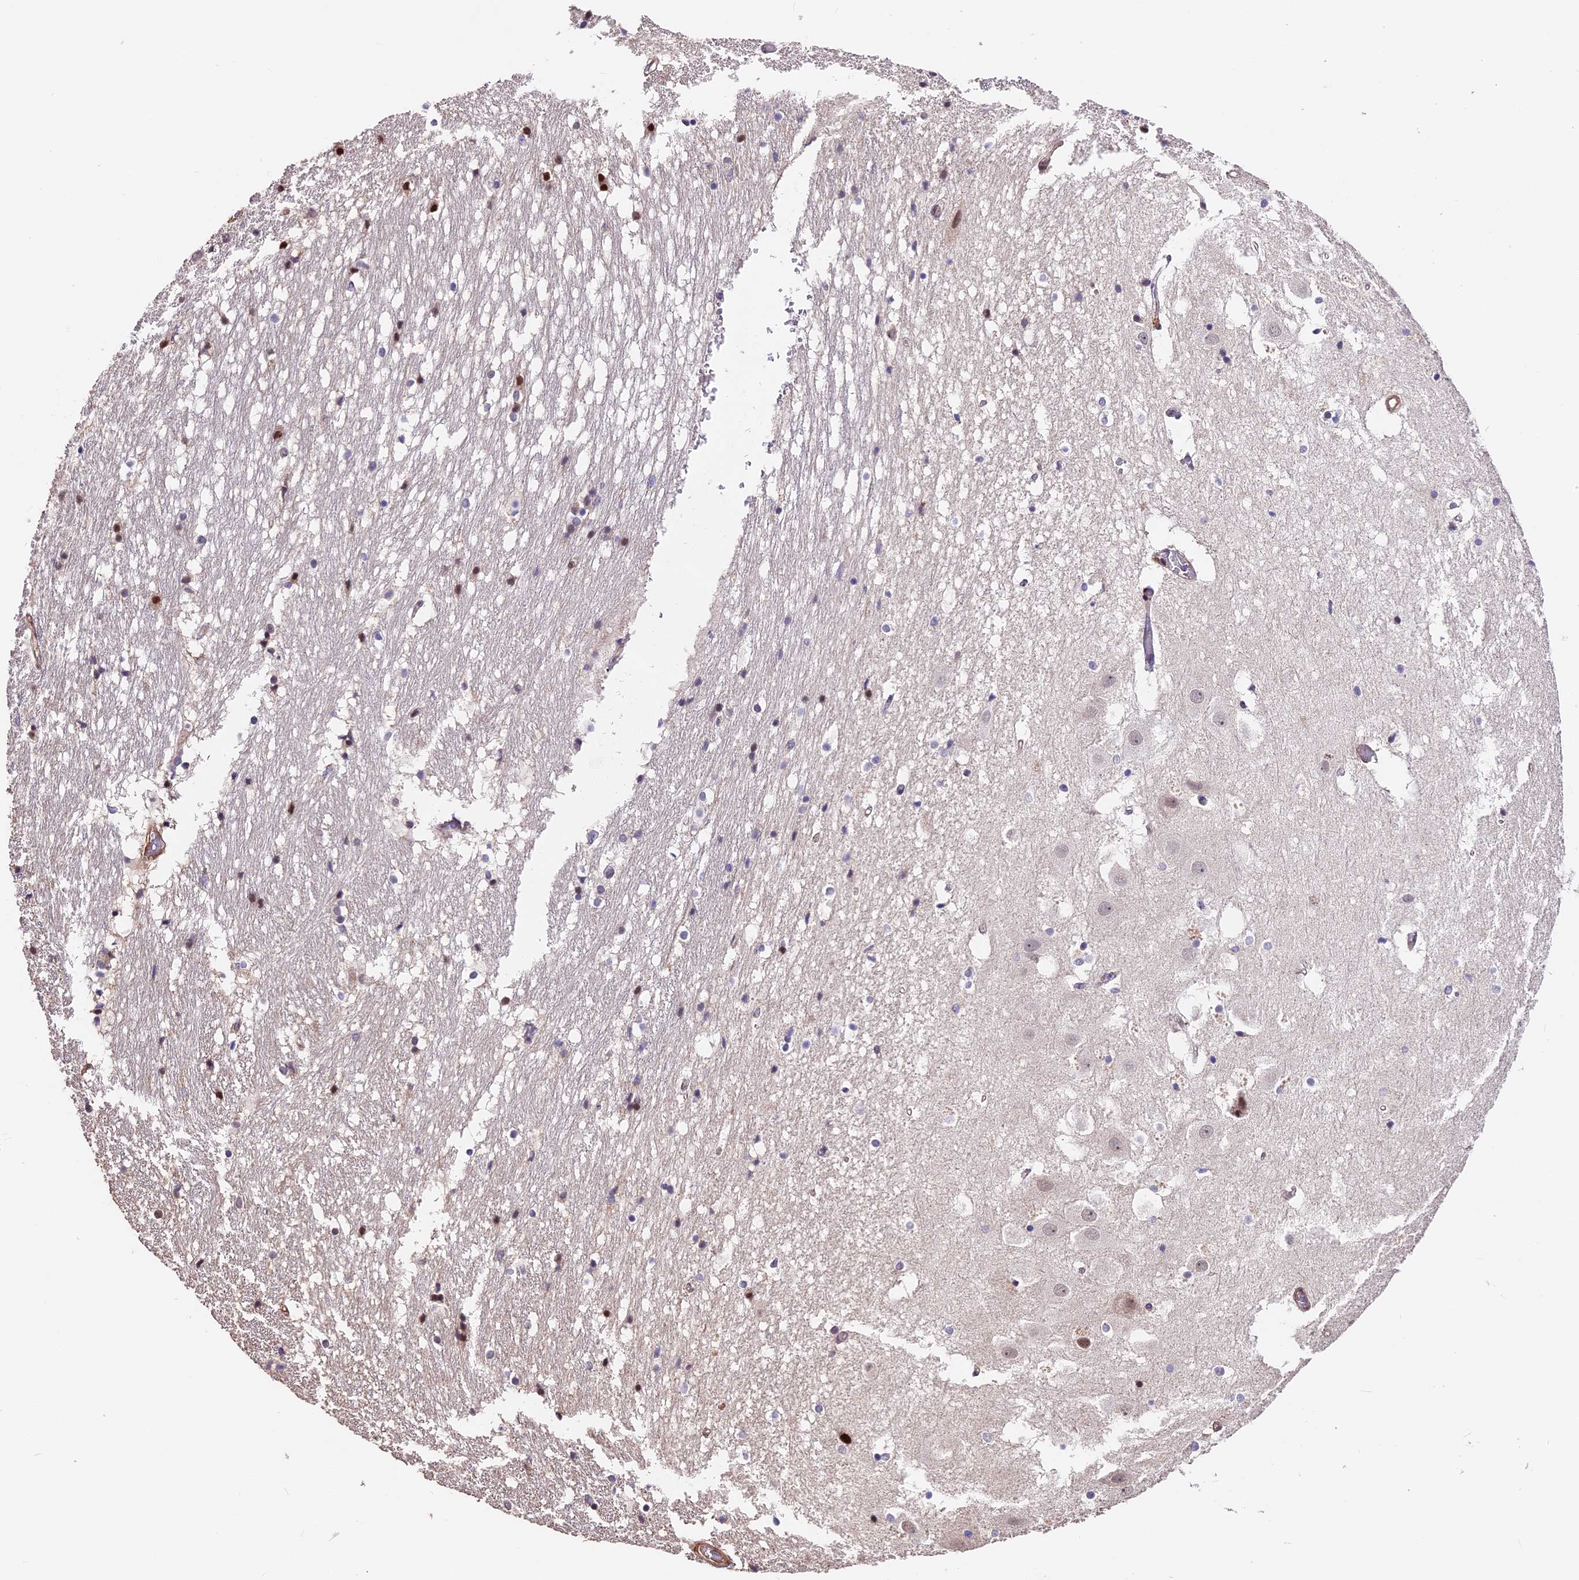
{"staining": {"intensity": "moderate", "quantity": "<25%", "location": "nuclear"}, "tissue": "hippocampus", "cell_type": "Glial cells", "image_type": "normal", "snomed": [{"axis": "morphology", "description": "Normal tissue, NOS"}, {"axis": "topography", "description": "Hippocampus"}], "caption": "DAB (3,3'-diaminobenzidine) immunohistochemical staining of normal hippocampus shows moderate nuclear protein staining in approximately <25% of glial cells. Immunohistochemistry (ihc) stains the protein in brown and the nuclei are stained blue.", "gene": "ARHGAP17", "patient": {"sex": "female", "age": 52}}